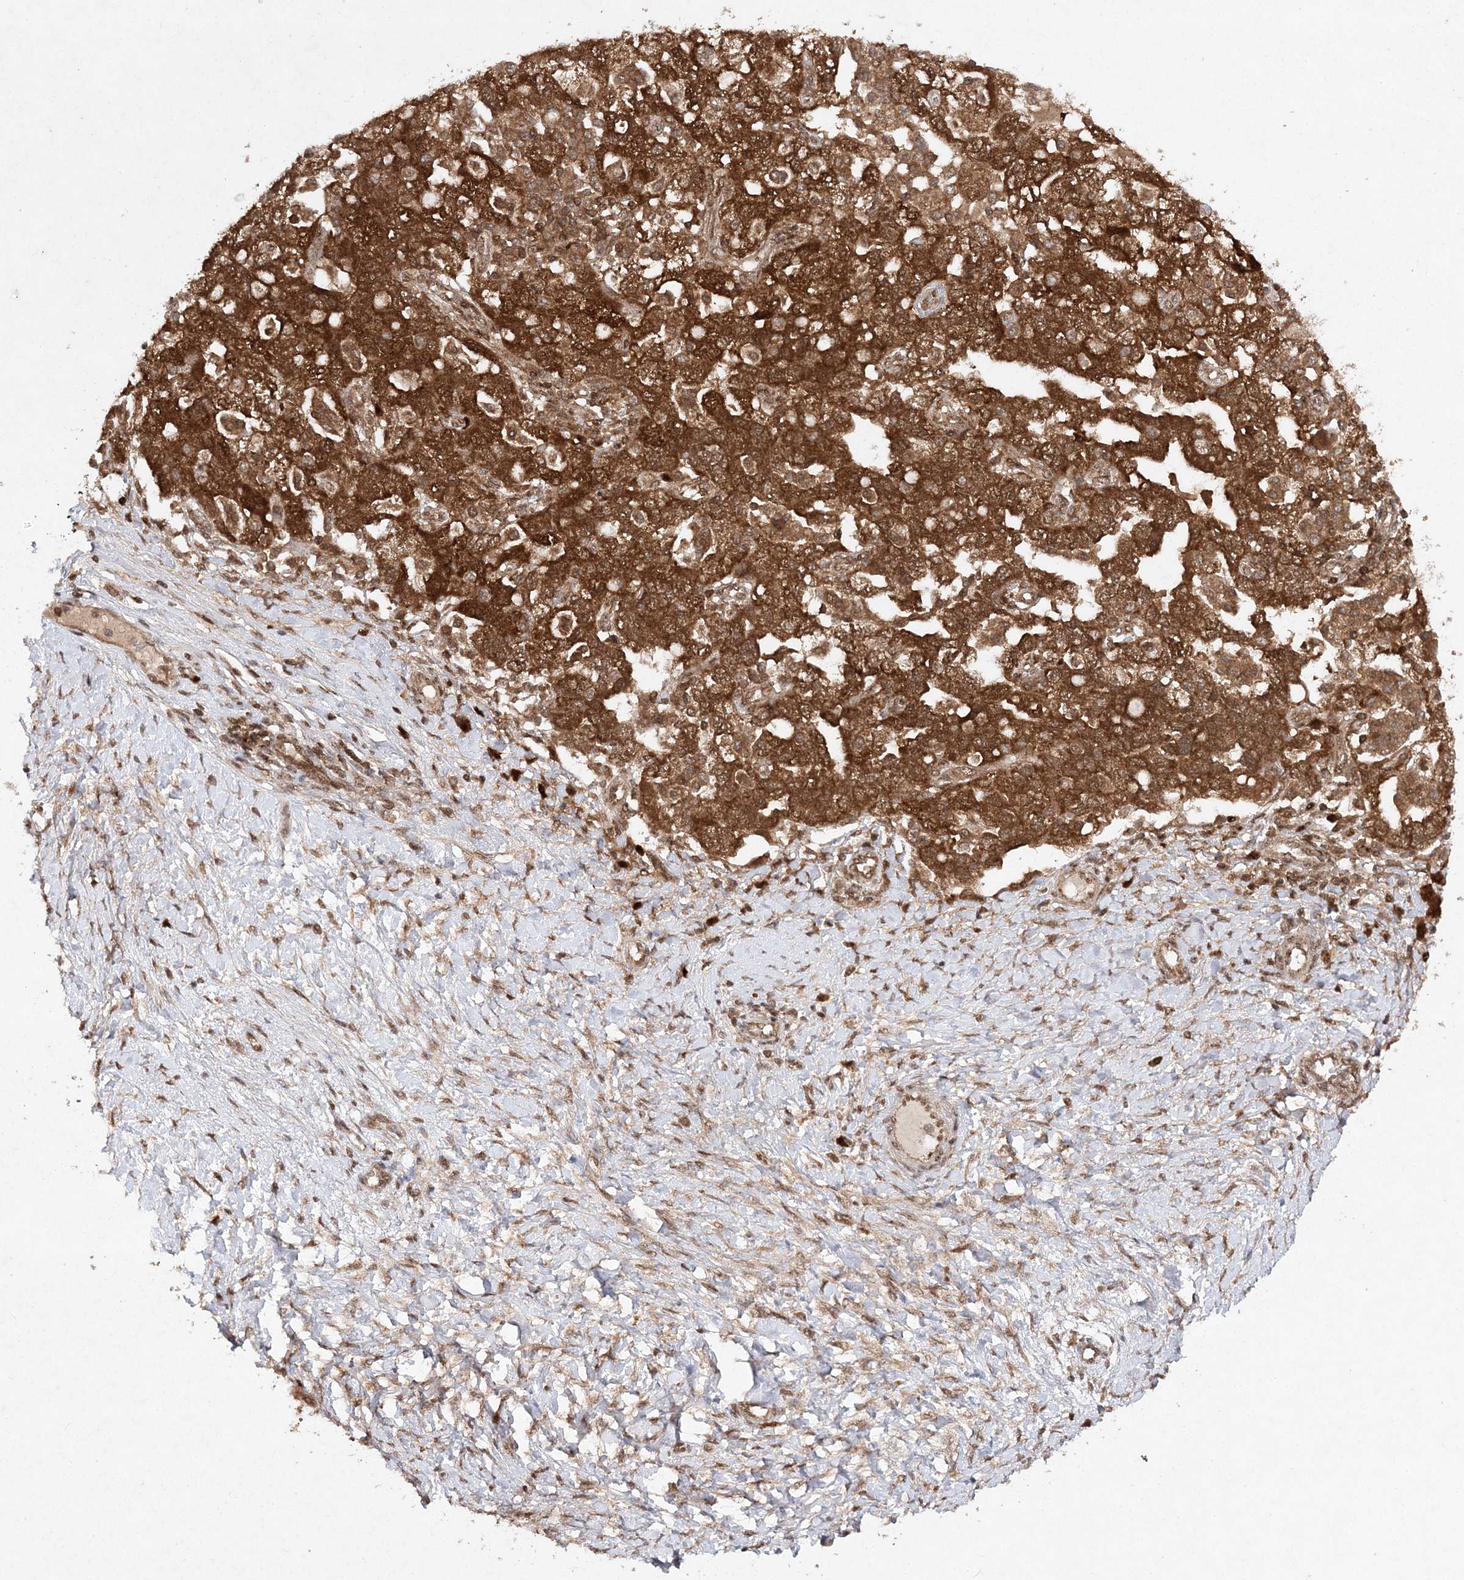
{"staining": {"intensity": "strong", "quantity": ">75%", "location": "cytoplasmic/membranous,nuclear"}, "tissue": "ovarian cancer", "cell_type": "Tumor cells", "image_type": "cancer", "snomed": [{"axis": "morphology", "description": "Carcinoma, NOS"}, {"axis": "morphology", "description": "Cystadenocarcinoma, serous, NOS"}, {"axis": "topography", "description": "Ovary"}], "caption": "DAB (3,3'-diaminobenzidine) immunohistochemical staining of ovarian cancer (carcinoma) exhibits strong cytoplasmic/membranous and nuclear protein staining in approximately >75% of tumor cells.", "gene": "NIF3L1", "patient": {"sex": "female", "age": 69}}